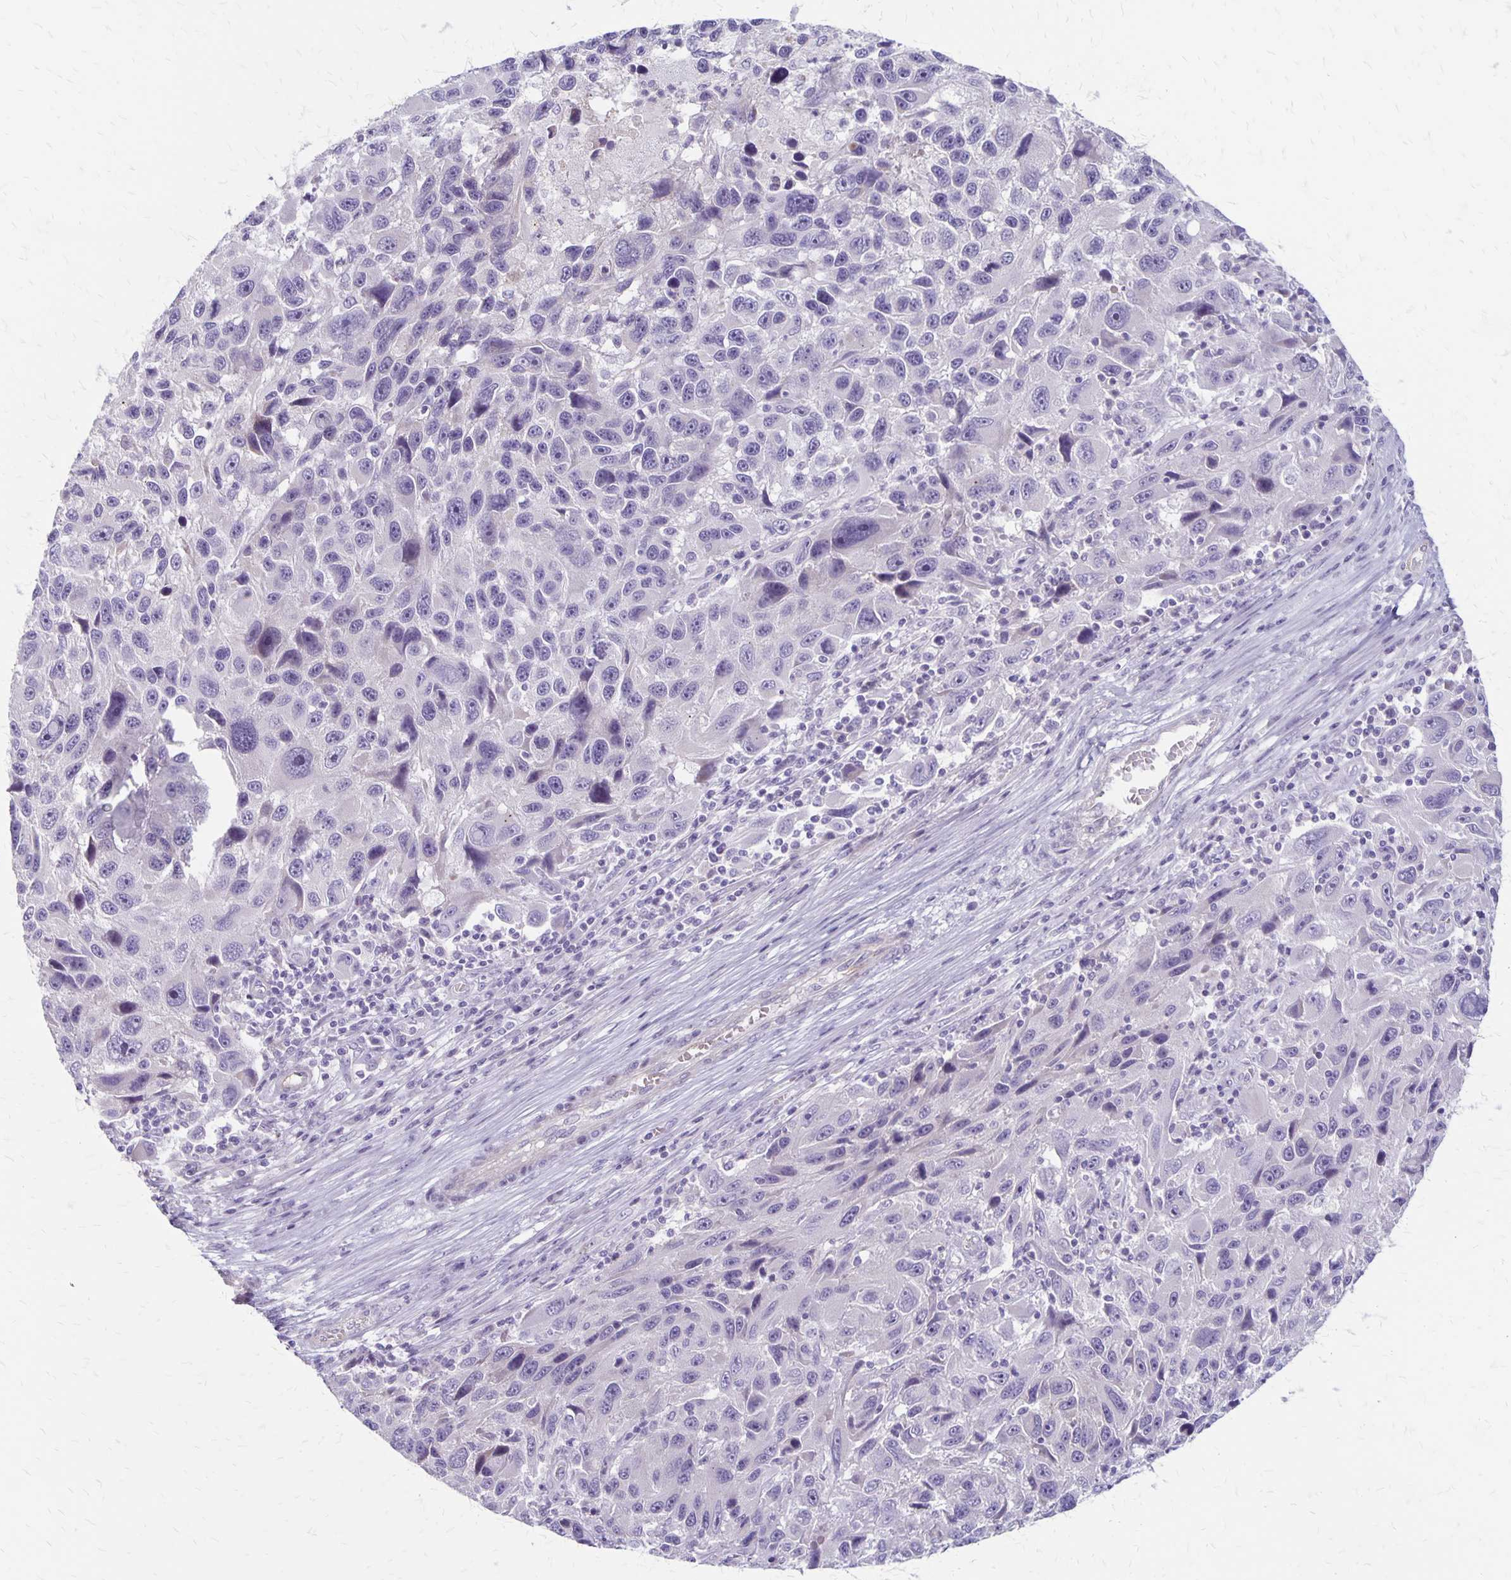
{"staining": {"intensity": "negative", "quantity": "none", "location": "none"}, "tissue": "melanoma", "cell_type": "Tumor cells", "image_type": "cancer", "snomed": [{"axis": "morphology", "description": "Malignant melanoma, NOS"}, {"axis": "topography", "description": "Skin"}], "caption": "The micrograph displays no staining of tumor cells in malignant melanoma.", "gene": "HOMER1", "patient": {"sex": "male", "age": 53}}